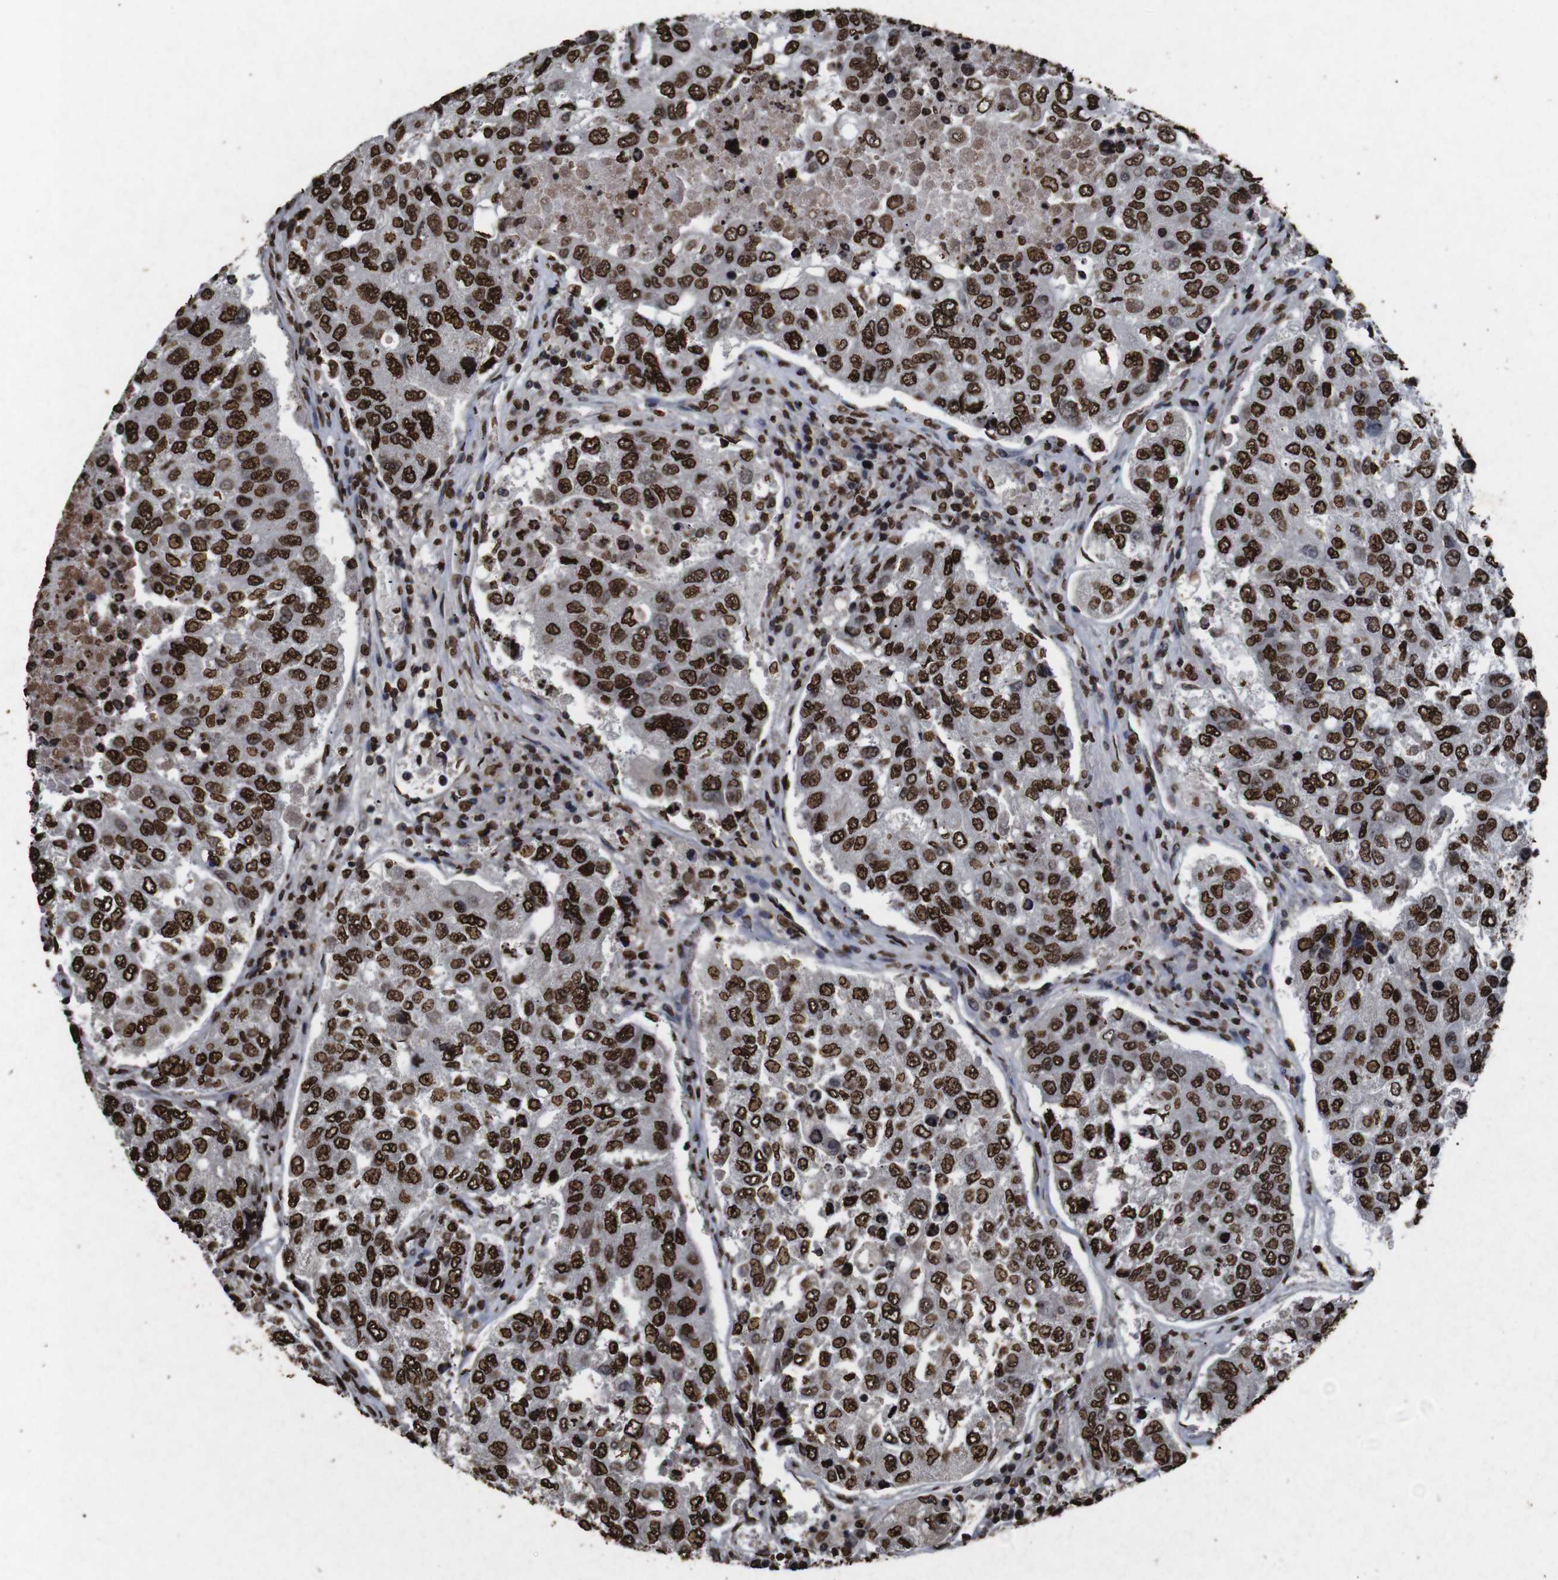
{"staining": {"intensity": "strong", "quantity": ">75%", "location": "nuclear"}, "tissue": "urothelial cancer", "cell_type": "Tumor cells", "image_type": "cancer", "snomed": [{"axis": "morphology", "description": "Urothelial carcinoma, High grade"}, {"axis": "topography", "description": "Lymph node"}, {"axis": "topography", "description": "Urinary bladder"}], "caption": "Brown immunohistochemical staining in urothelial carcinoma (high-grade) exhibits strong nuclear positivity in about >75% of tumor cells.", "gene": "MDM2", "patient": {"sex": "male", "age": 51}}